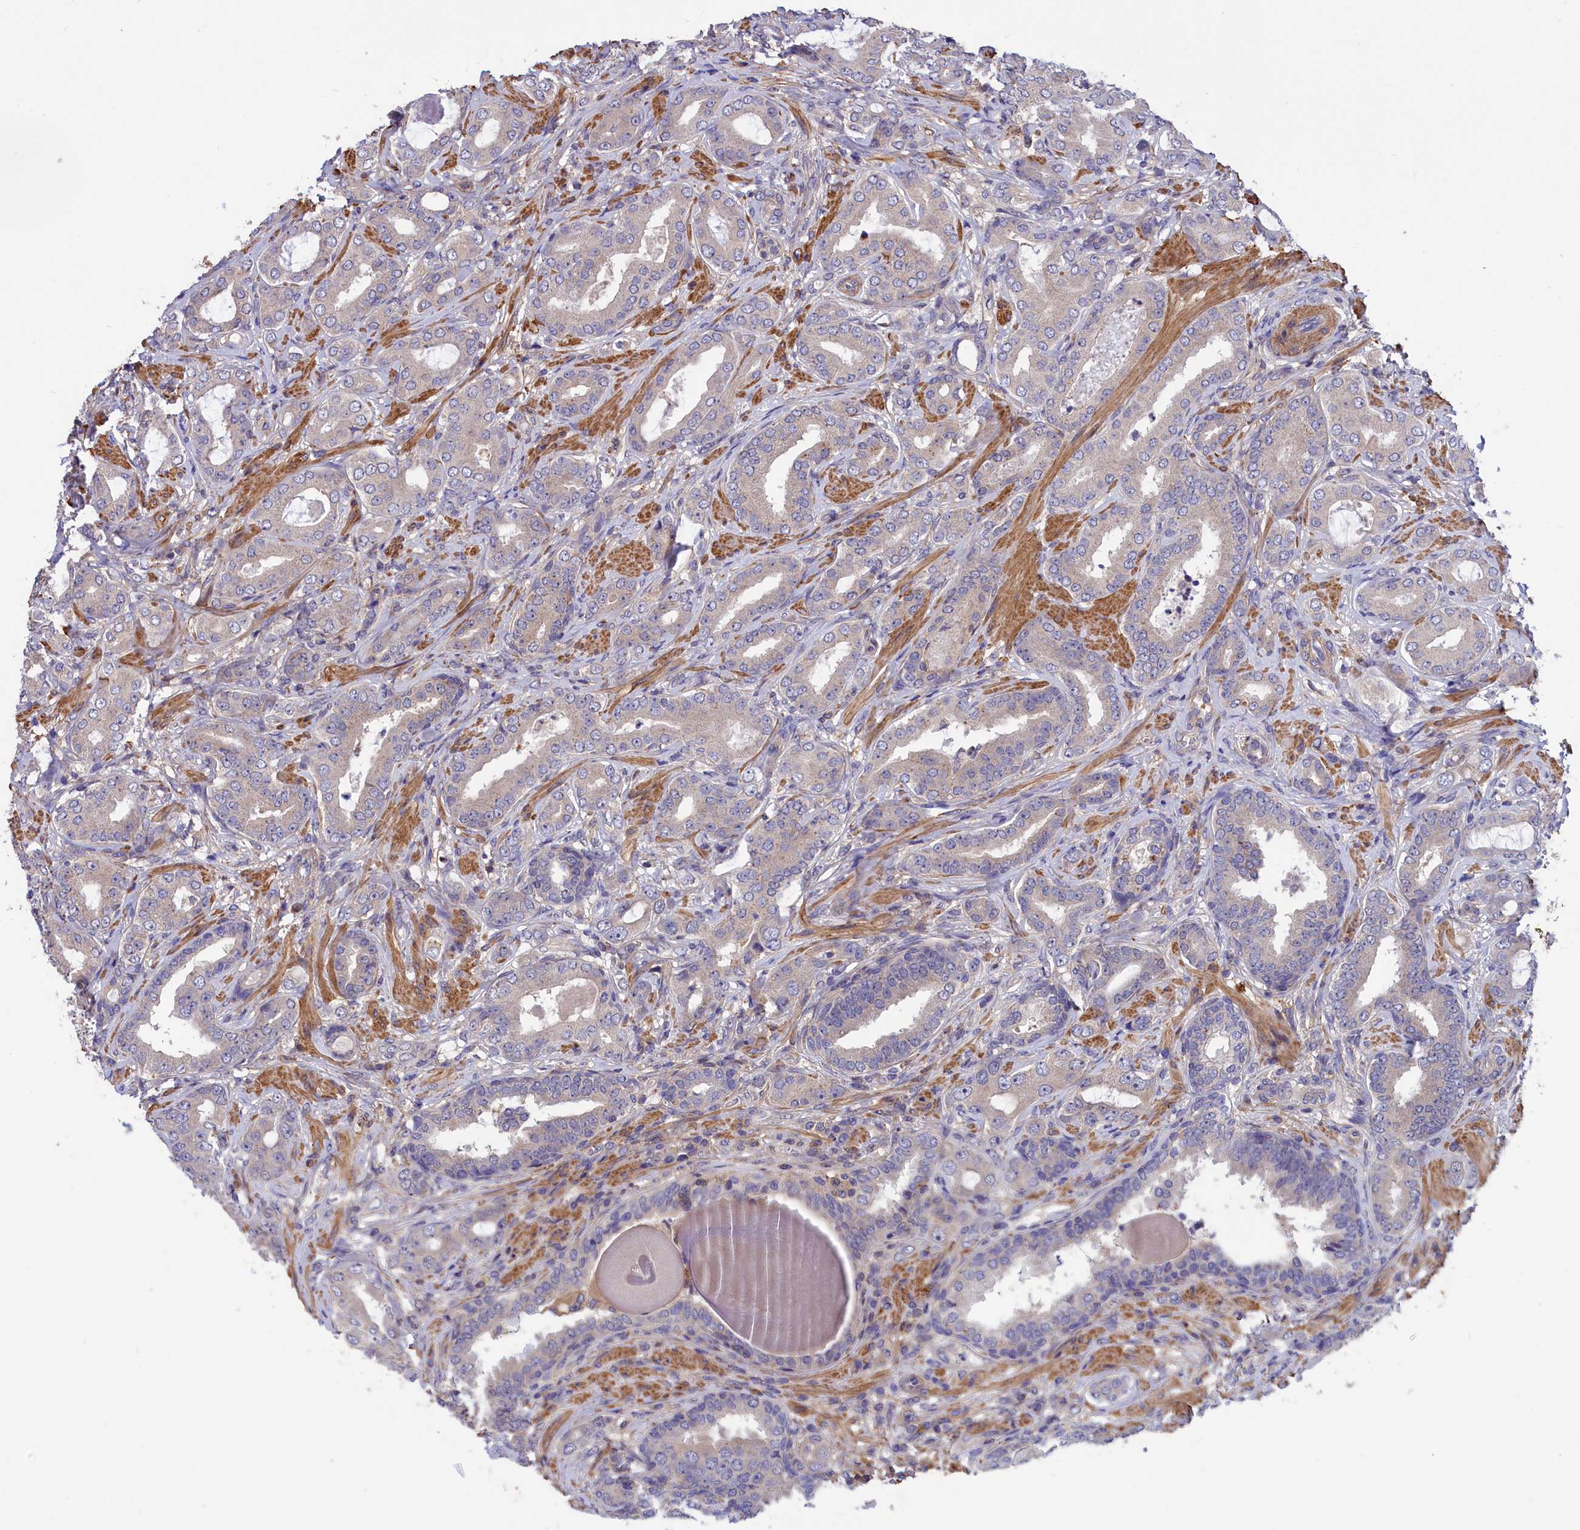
{"staining": {"intensity": "negative", "quantity": "none", "location": "none"}, "tissue": "prostate cancer", "cell_type": "Tumor cells", "image_type": "cancer", "snomed": [{"axis": "morphology", "description": "Adenocarcinoma, Low grade"}, {"axis": "topography", "description": "Prostate"}], "caption": "IHC image of neoplastic tissue: prostate low-grade adenocarcinoma stained with DAB (3,3'-diaminobenzidine) reveals no significant protein positivity in tumor cells.", "gene": "AMDHD2", "patient": {"sex": "male", "age": 57}}